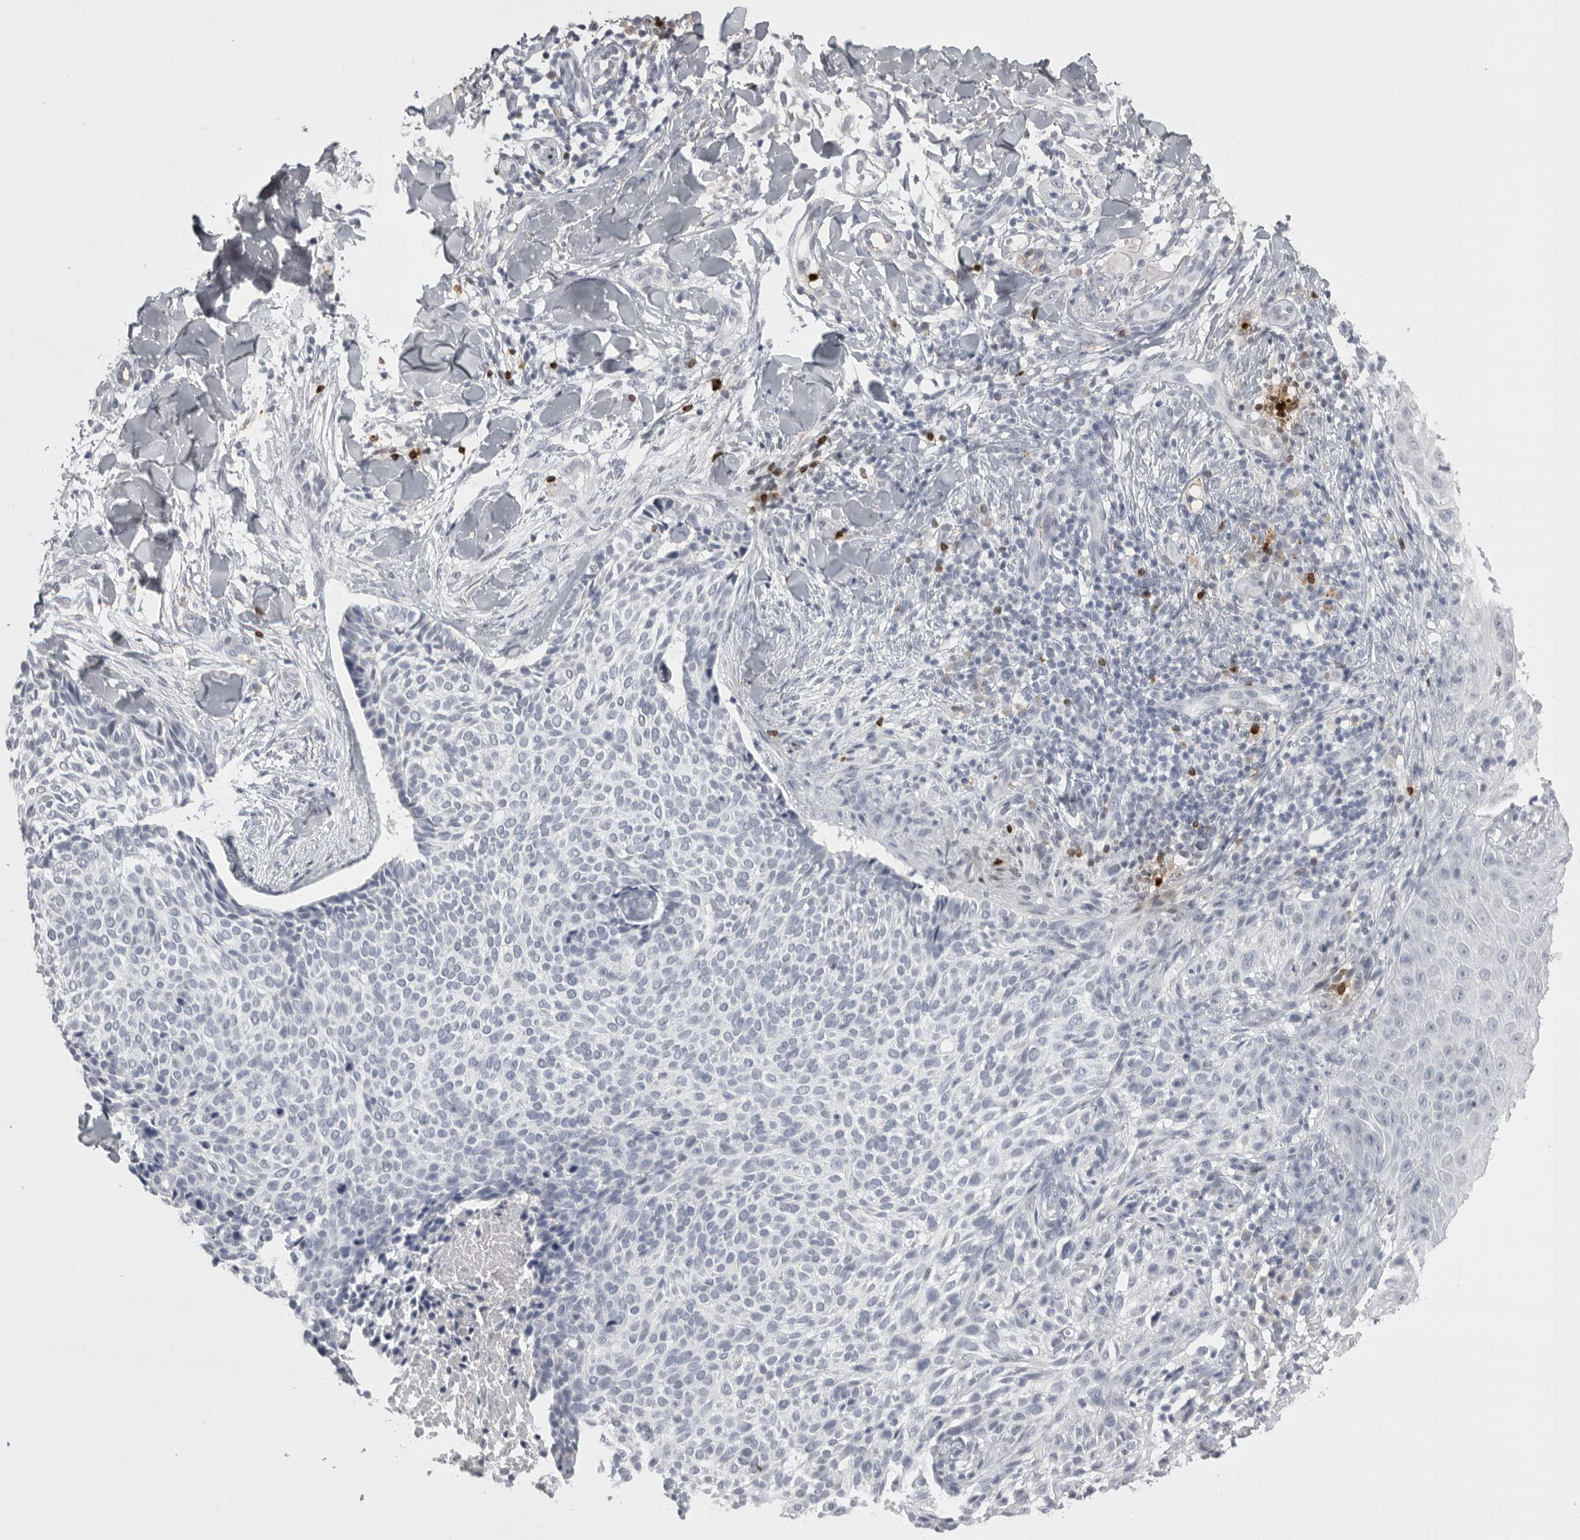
{"staining": {"intensity": "negative", "quantity": "none", "location": "none"}, "tissue": "skin cancer", "cell_type": "Tumor cells", "image_type": "cancer", "snomed": [{"axis": "morphology", "description": "Normal tissue, NOS"}, {"axis": "morphology", "description": "Basal cell carcinoma"}, {"axis": "topography", "description": "Skin"}], "caption": "The micrograph exhibits no significant staining in tumor cells of skin cancer (basal cell carcinoma).", "gene": "GNLY", "patient": {"sex": "male", "age": 67}}